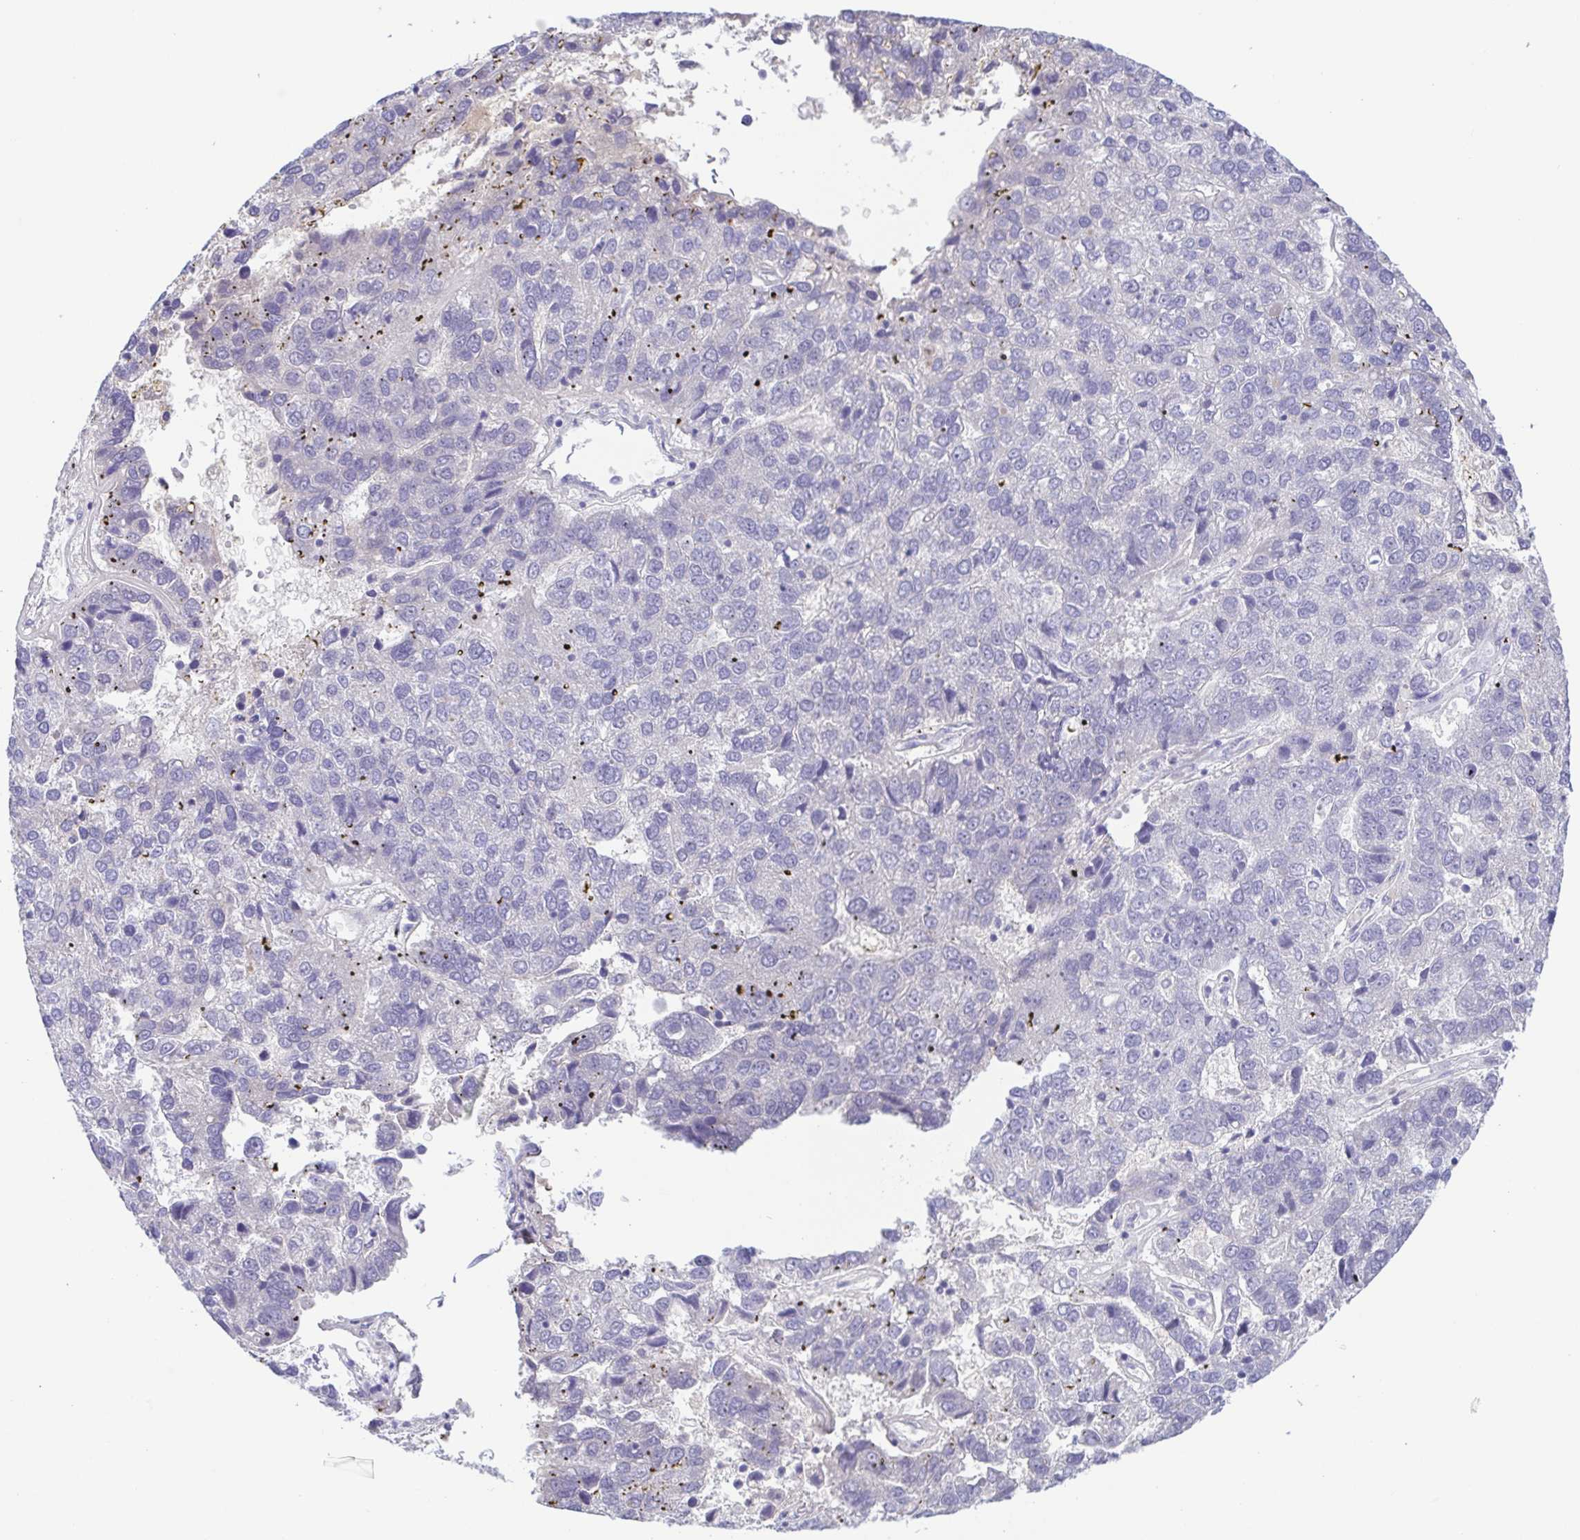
{"staining": {"intensity": "negative", "quantity": "none", "location": "none"}, "tissue": "pancreatic cancer", "cell_type": "Tumor cells", "image_type": "cancer", "snomed": [{"axis": "morphology", "description": "Adenocarcinoma, NOS"}, {"axis": "topography", "description": "Pancreas"}], "caption": "This is an immunohistochemistry (IHC) image of human pancreatic adenocarcinoma. There is no expression in tumor cells.", "gene": "A1BG", "patient": {"sex": "female", "age": 61}}